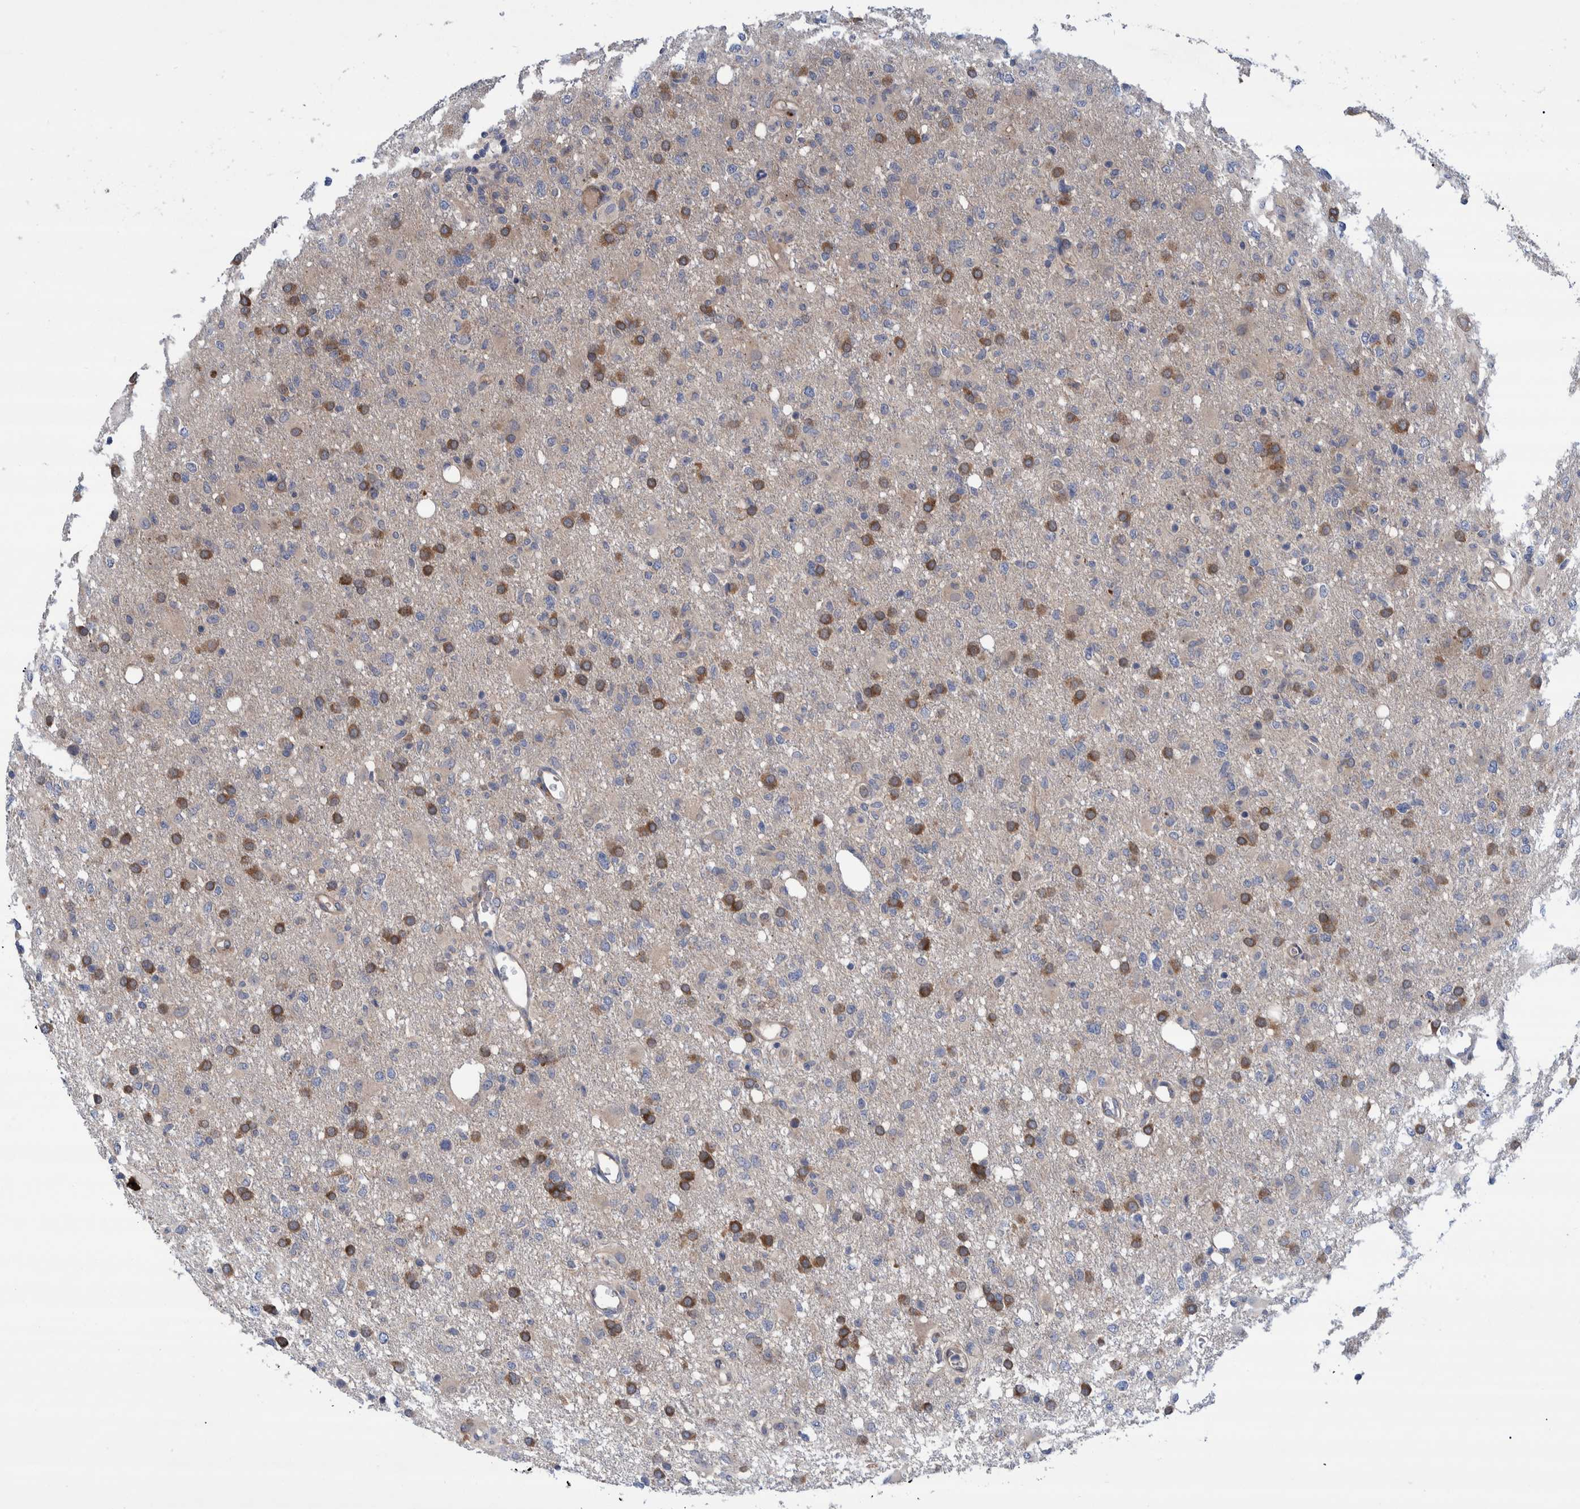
{"staining": {"intensity": "moderate", "quantity": "25%-75%", "location": "cytoplasmic/membranous"}, "tissue": "glioma", "cell_type": "Tumor cells", "image_type": "cancer", "snomed": [{"axis": "morphology", "description": "Glioma, malignant, High grade"}, {"axis": "topography", "description": "Brain"}], "caption": "This image reveals high-grade glioma (malignant) stained with immunohistochemistry to label a protein in brown. The cytoplasmic/membranous of tumor cells show moderate positivity for the protein. Nuclei are counter-stained blue.", "gene": "GRPEL2", "patient": {"sex": "female", "age": 57}}